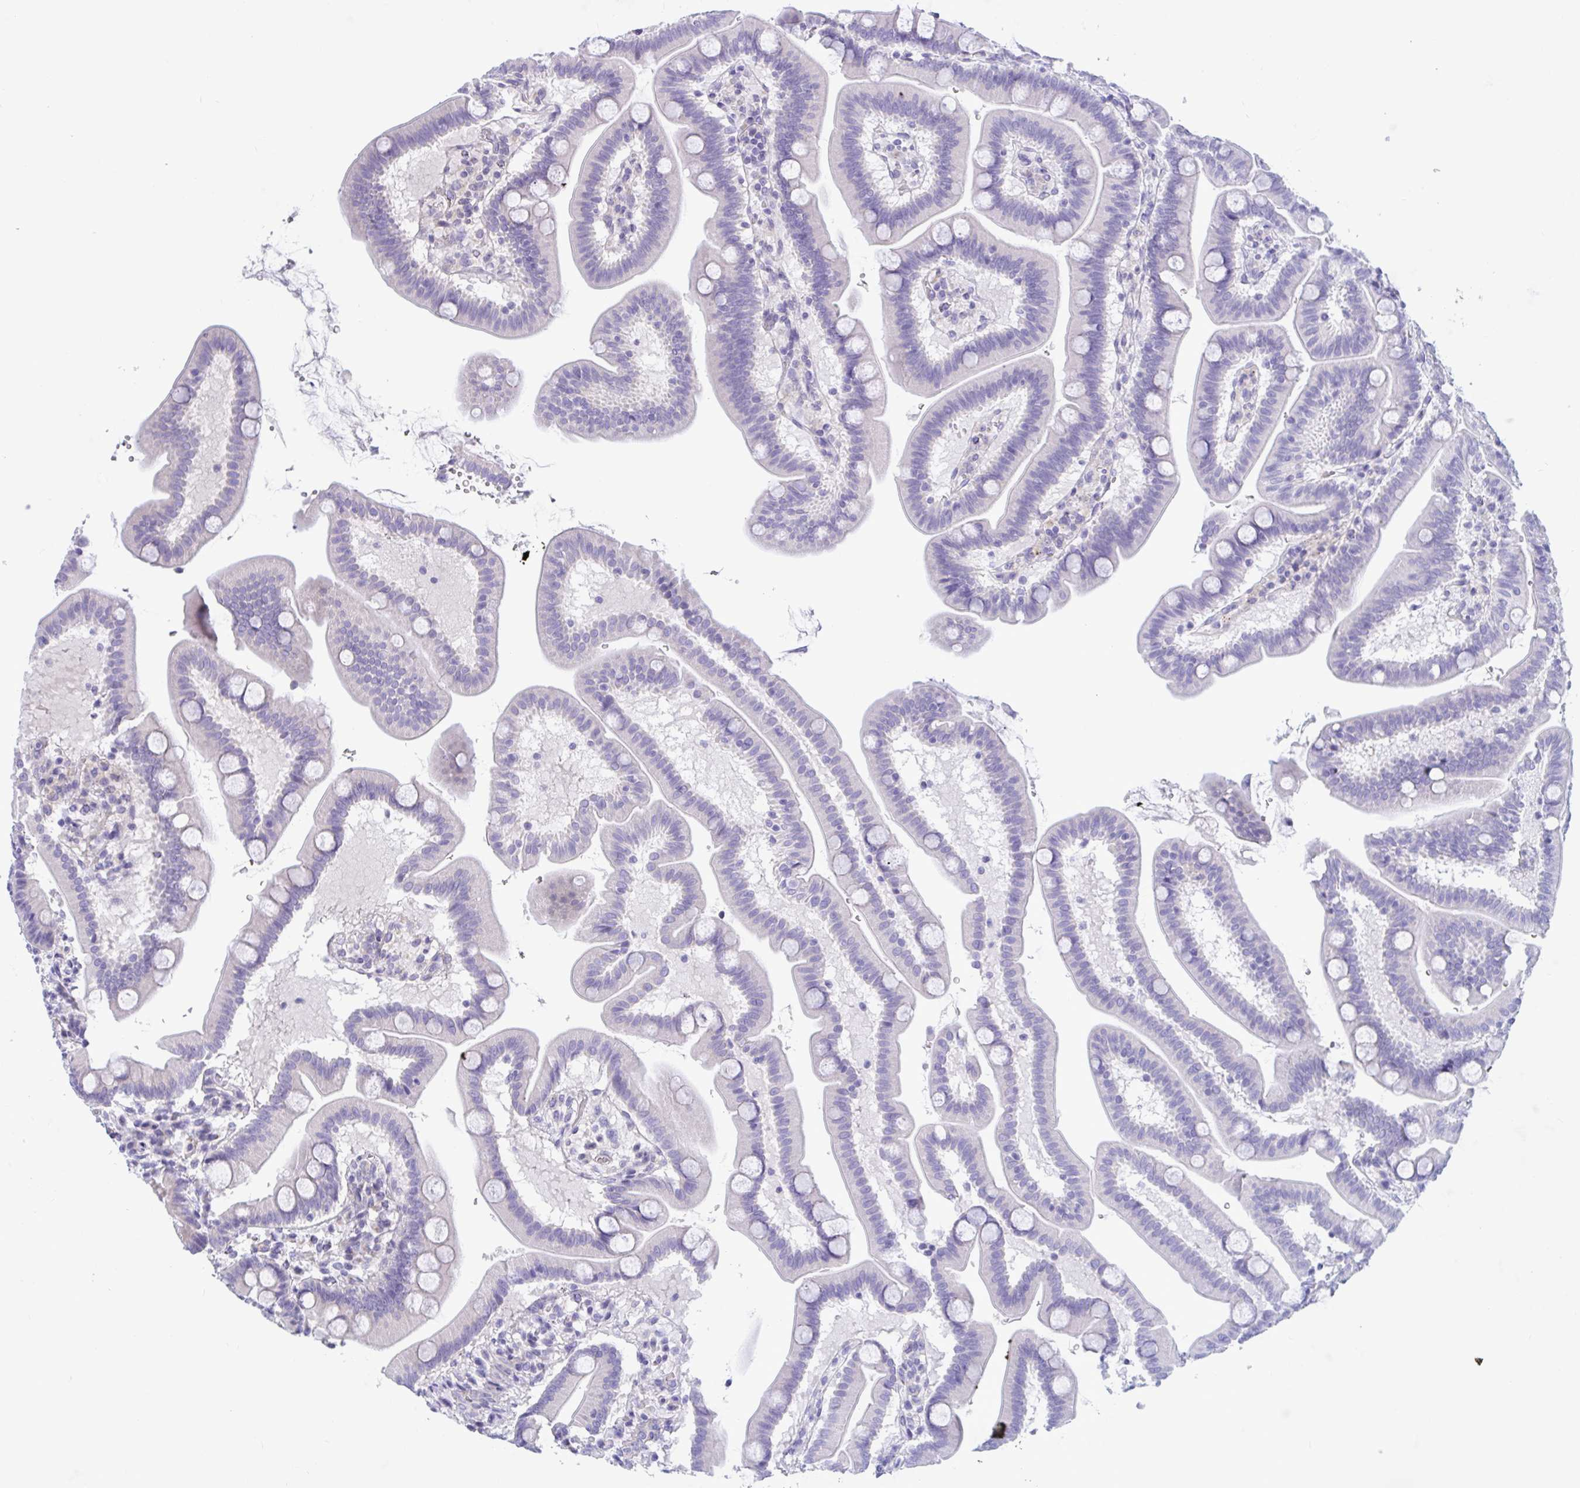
{"staining": {"intensity": "weak", "quantity": "<25%", "location": "cytoplasmic/membranous"}, "tissue": "duodenum", "cell_type": "Glandular cells", "image_type": "normal", "snomed": [{"axis": "morphology", "description": "Normal tissue, NOS"}, {"axis": "topography", "description": "Duodenum"}], "caption": "Immunohistochemistry micrograph of benign duodenum: human duodenum stained with DAB (3,3'-diaminobenzidine) exhibits no significant protein expression in glandular cells. (Immunohistochemistry, brightfield microscopy, high magnification).", "gene": "OXLD1", "patient": {"sex": "male", "age": 59}}